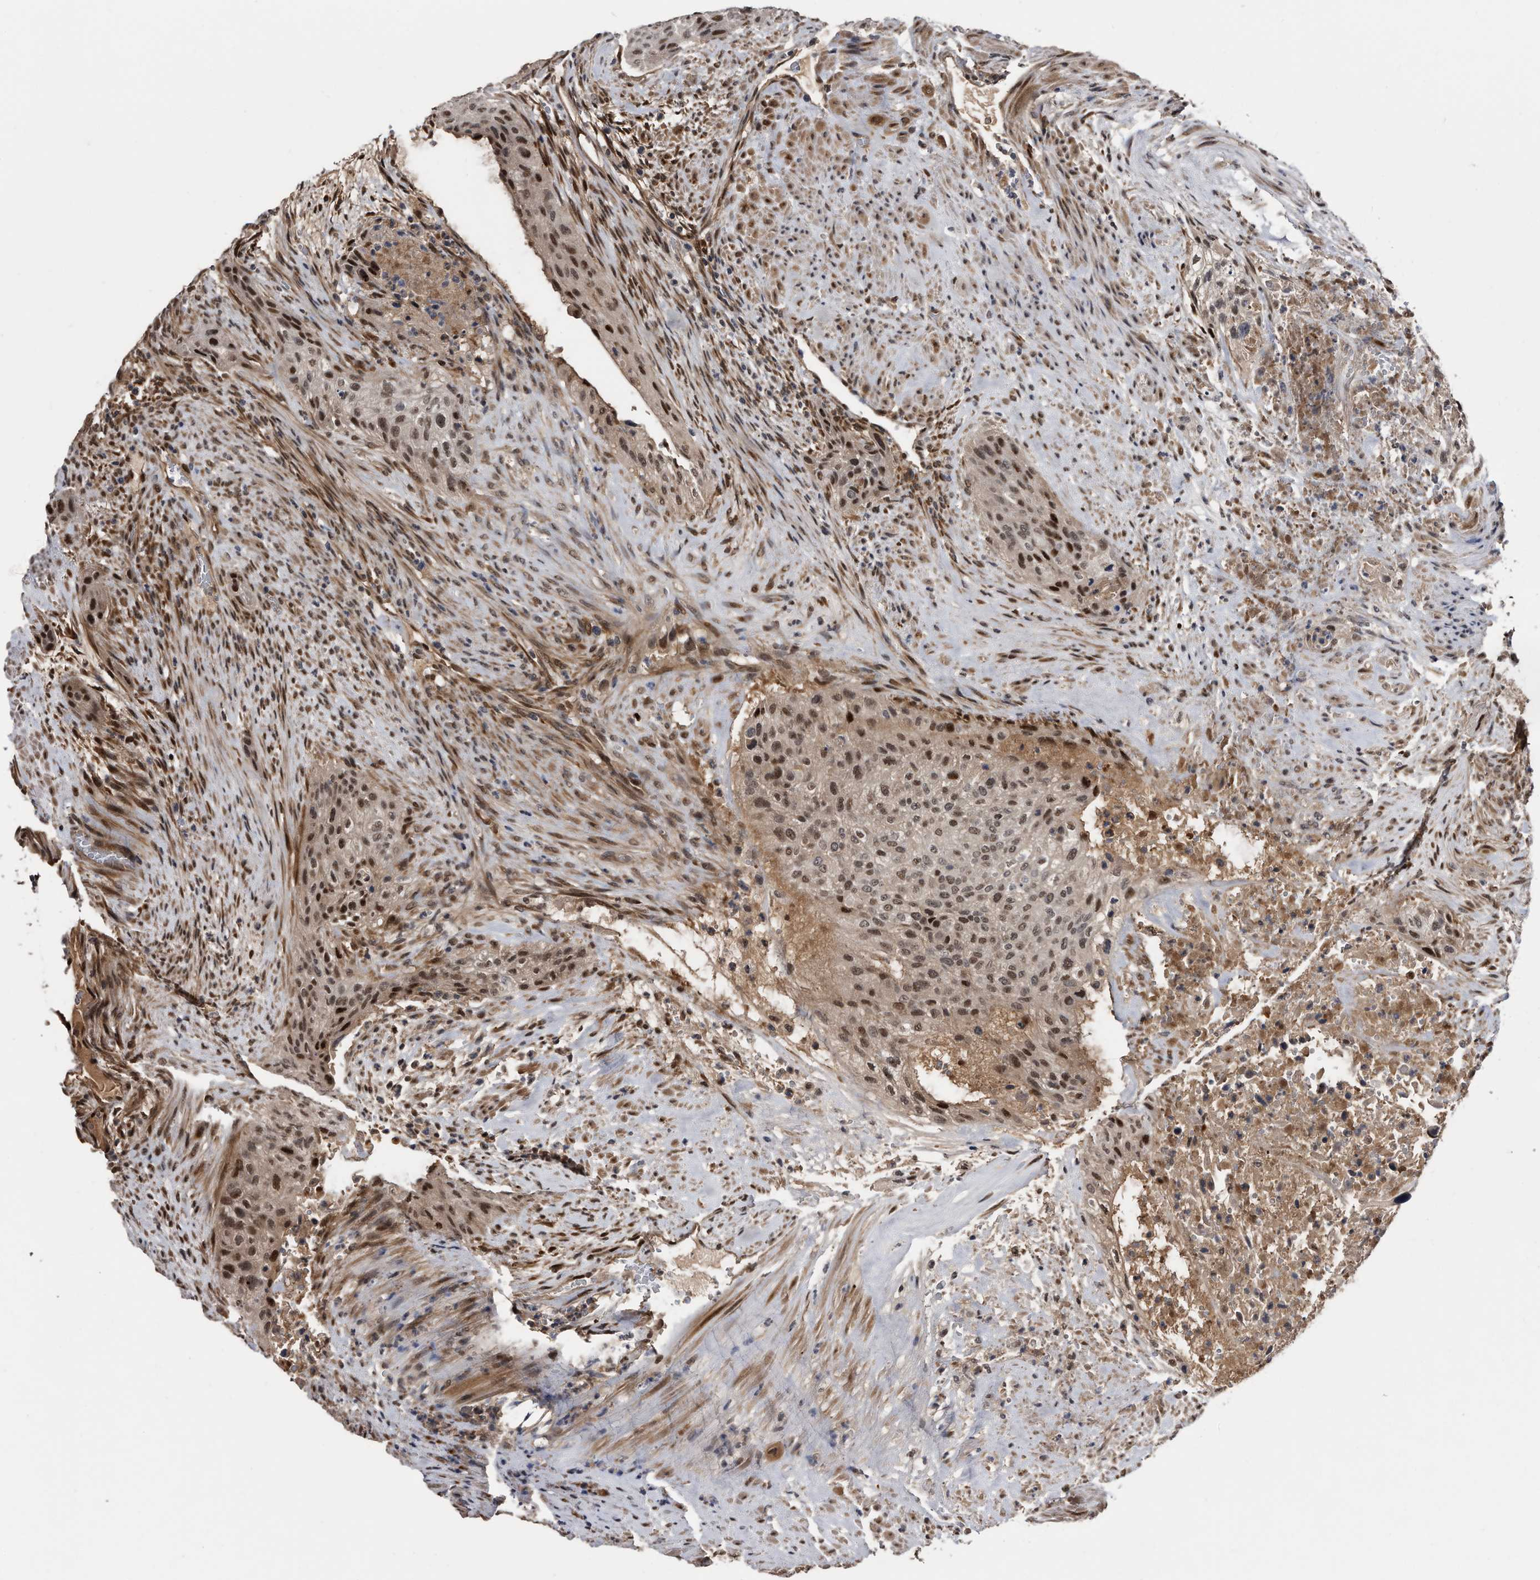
{"staining": {"intensity": "moderate", "quantity": ">75%", "location": "cytoplasmic/membranous,nuclear"}, "tissue": "urothelial cancer", "cell_type": "Tumor cells", "image_type": "cancer", "snomed": [{"axis": "morphology", "description": "Urothelial carcinoma, High grade"}, {"axis": "topography", "description": "Urinary bladder"}], "caption": "IHC of high-grade urothelial carcinoma demonstrates medium levels of moderate cytoplasmic/membranous and nuclear positivity in about >75% of tumor cells.", "gene": "RAD23B", "patient": {"sex": "male", "age": 35}}